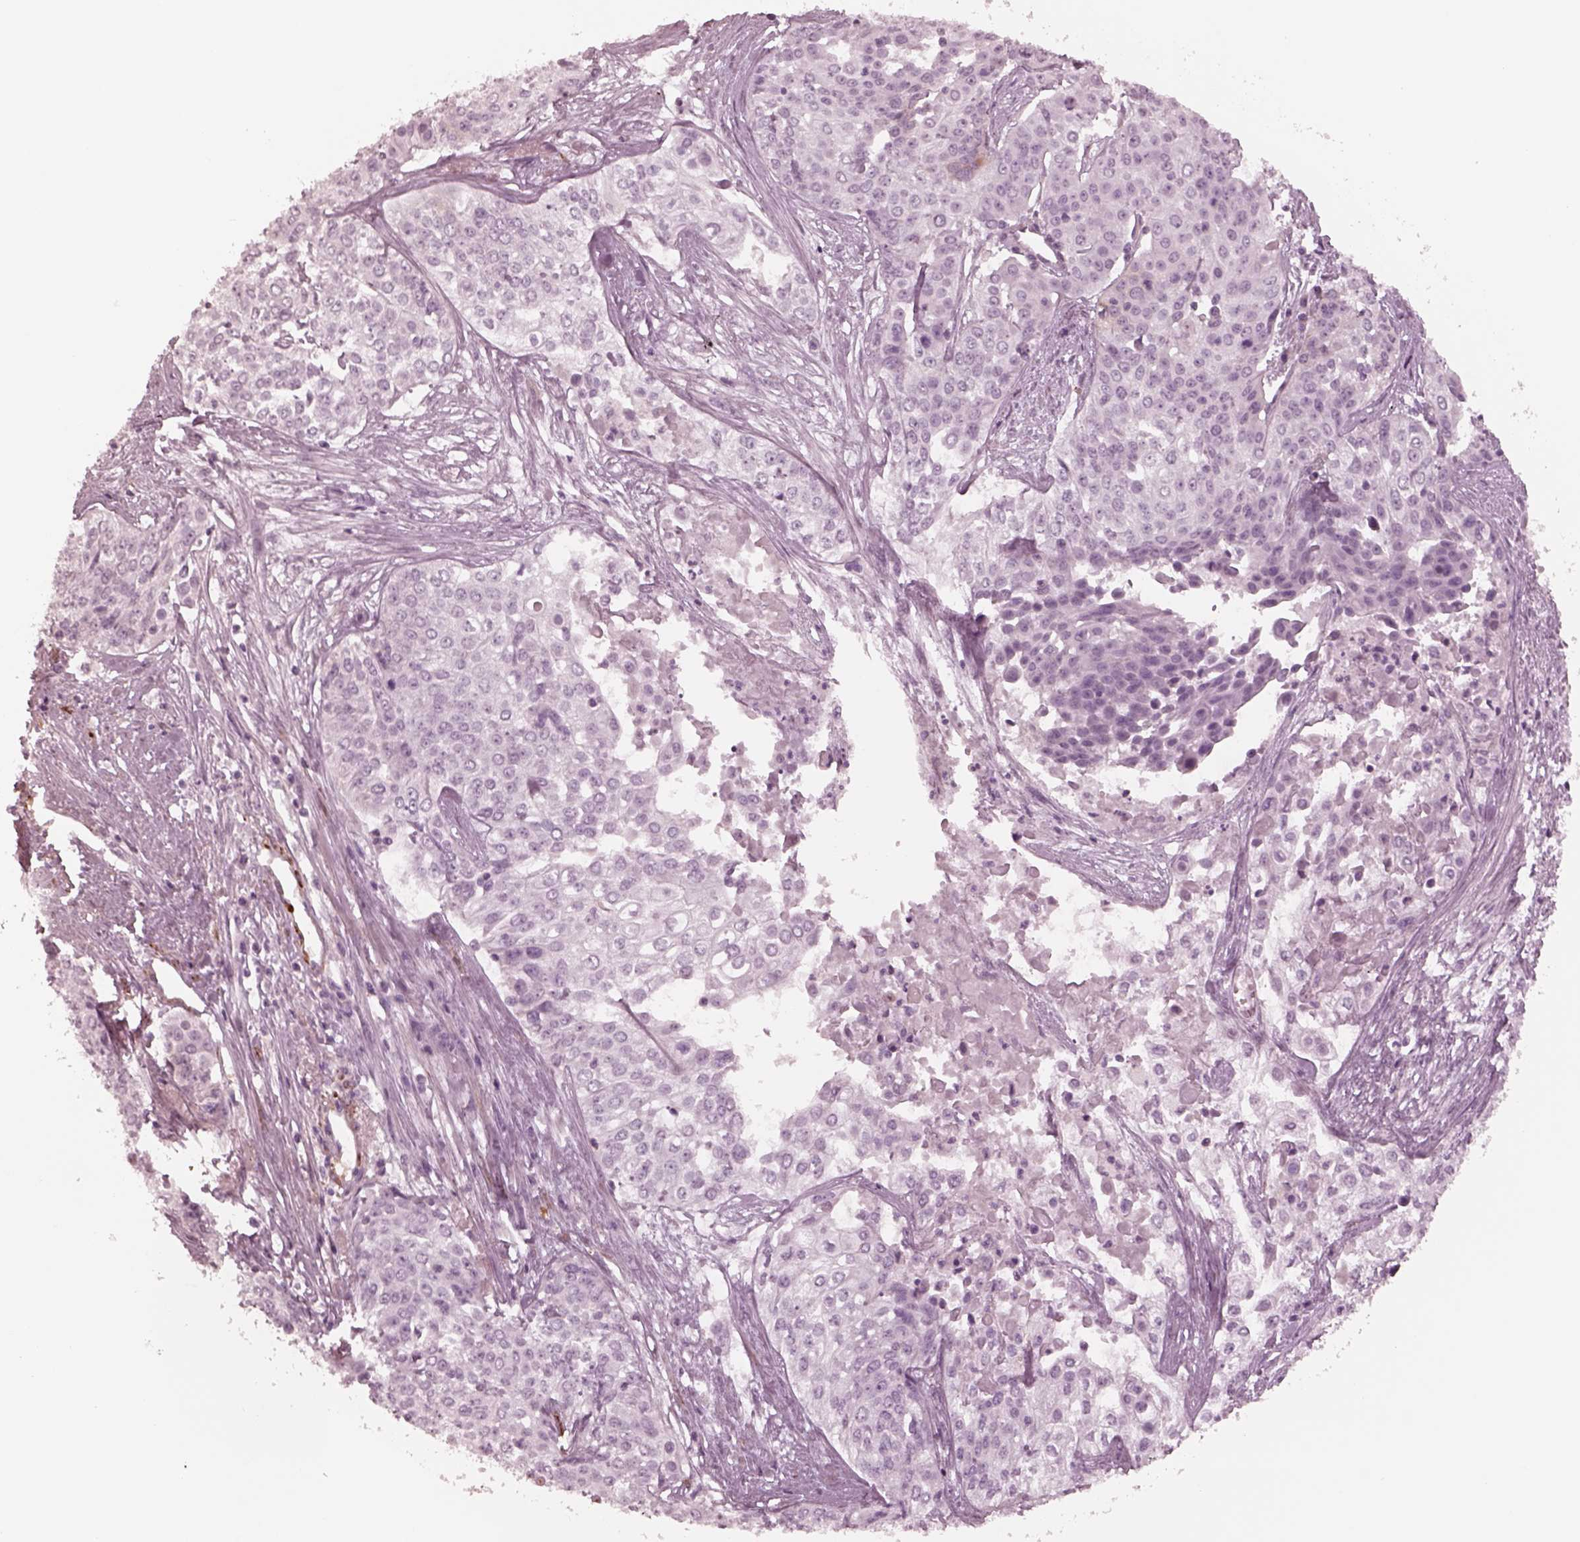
{"staining": {"intensity": "negative", "quantity": "none", "location": "none"}, "tissue": "cervical cancer", "cell_type": "Tumor cells", "image_type": "cancer", "snomed": [{"axis": "morphology", "description": "Squamous cell carcinoma, NOS"}, {"axis": "topography", "description": "Cervix"}], "caption": "Tumor cells are negative for protein expression in human cervical cancer (squamous cell carcinoma).", "gene": "DNAAF9", "patient": {"sex": "female", "age": 39}}